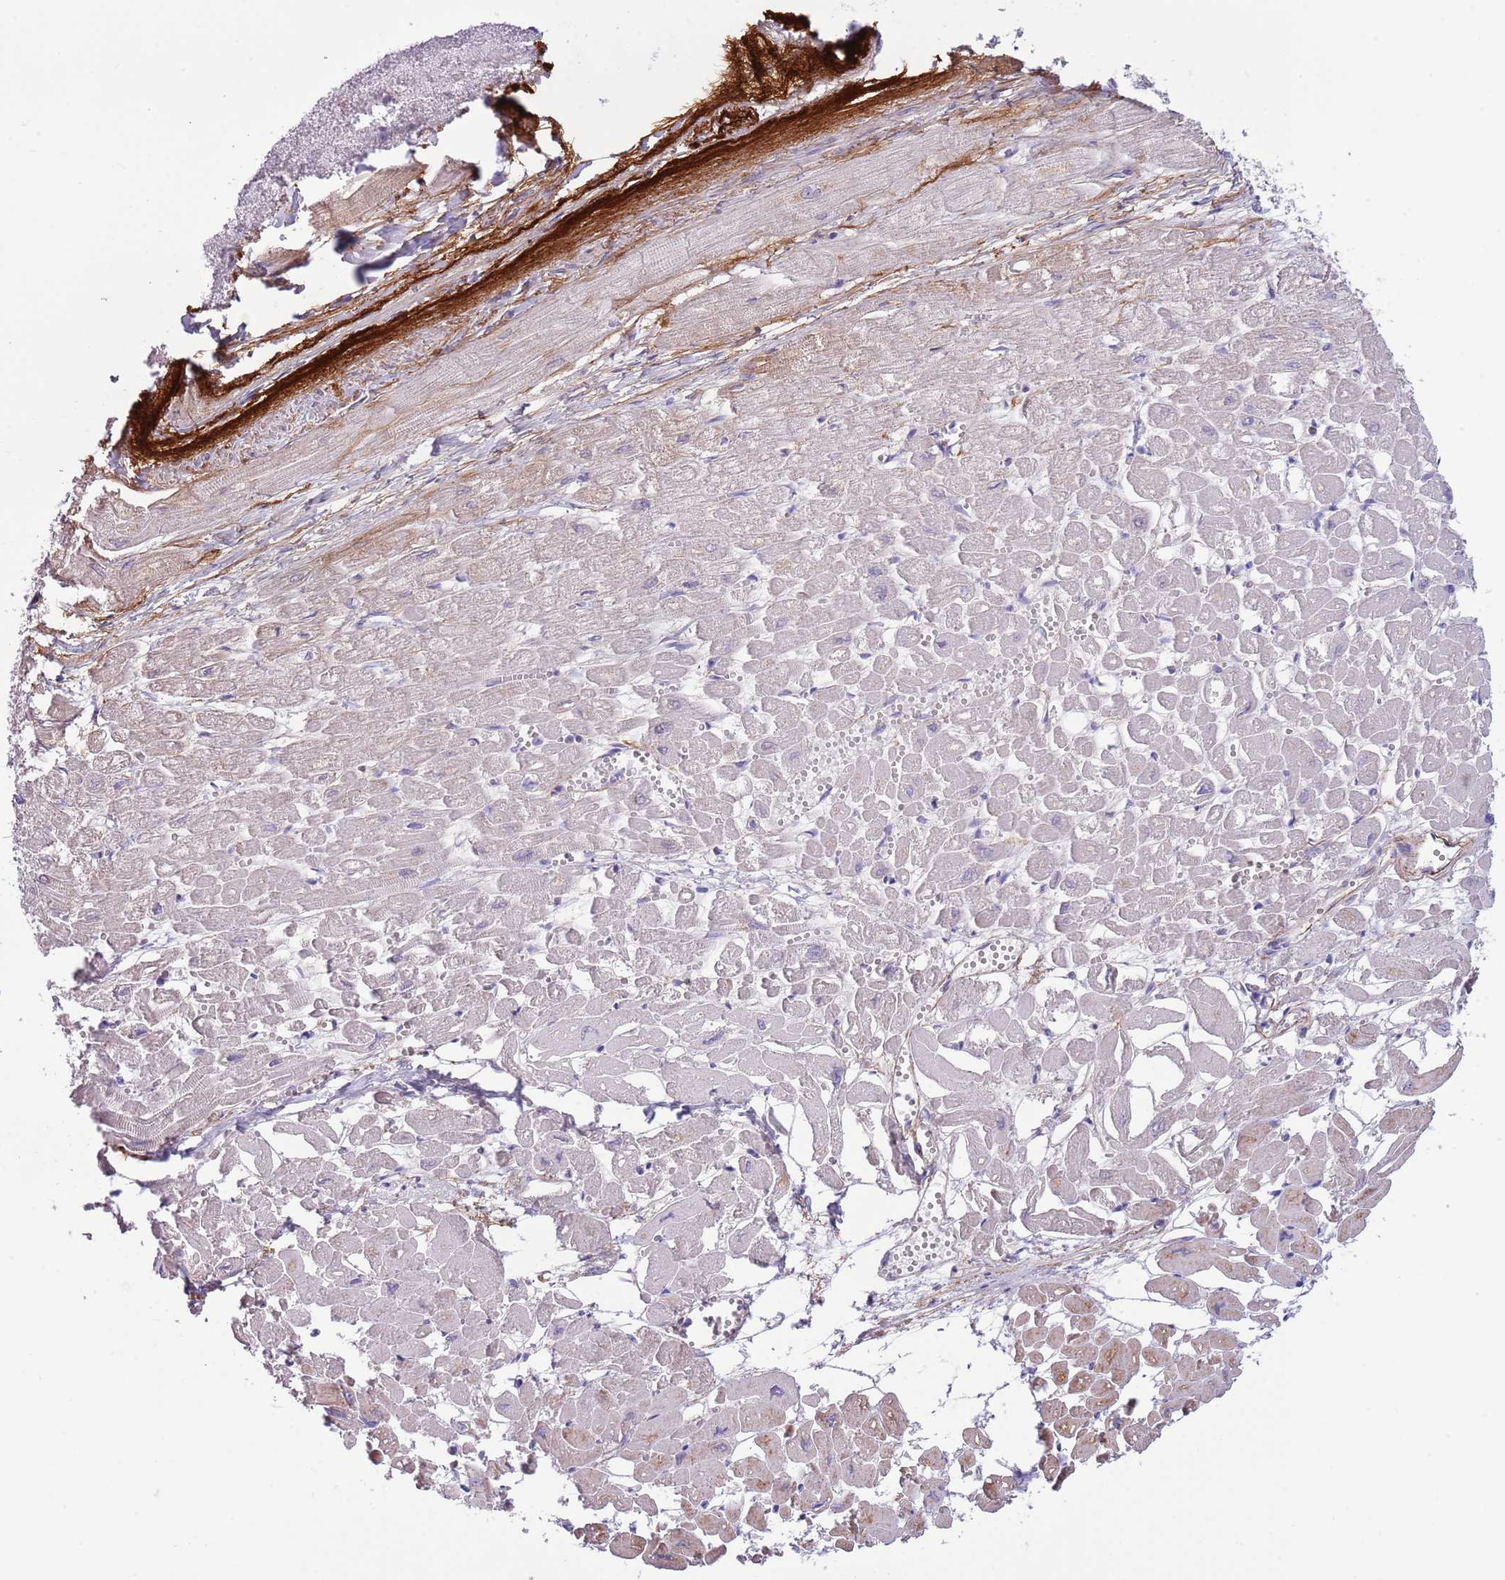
{"staining": {"intensity": "moderate", "quantity": "25%-75%", "location": "cytoplasmic/membranous"}, "tissue": "heart muscle", "cell_type": "Cardiomyocytes", "image_type": "normal", "snomed": [{"axis": "morphology", "description": "Normal tissue, NOS"}, {"axis": "topography", "description": "Heart"}], "caption": "Protein positivity by immunohistochemistry (IHC) displays moderate cytoplasmic/membranous expression in about 25%-75% of cardiomyocytes in benign heart muscle.", "gene": "LEPROTL1", "patient": {"sex": "male", "age": 54}}